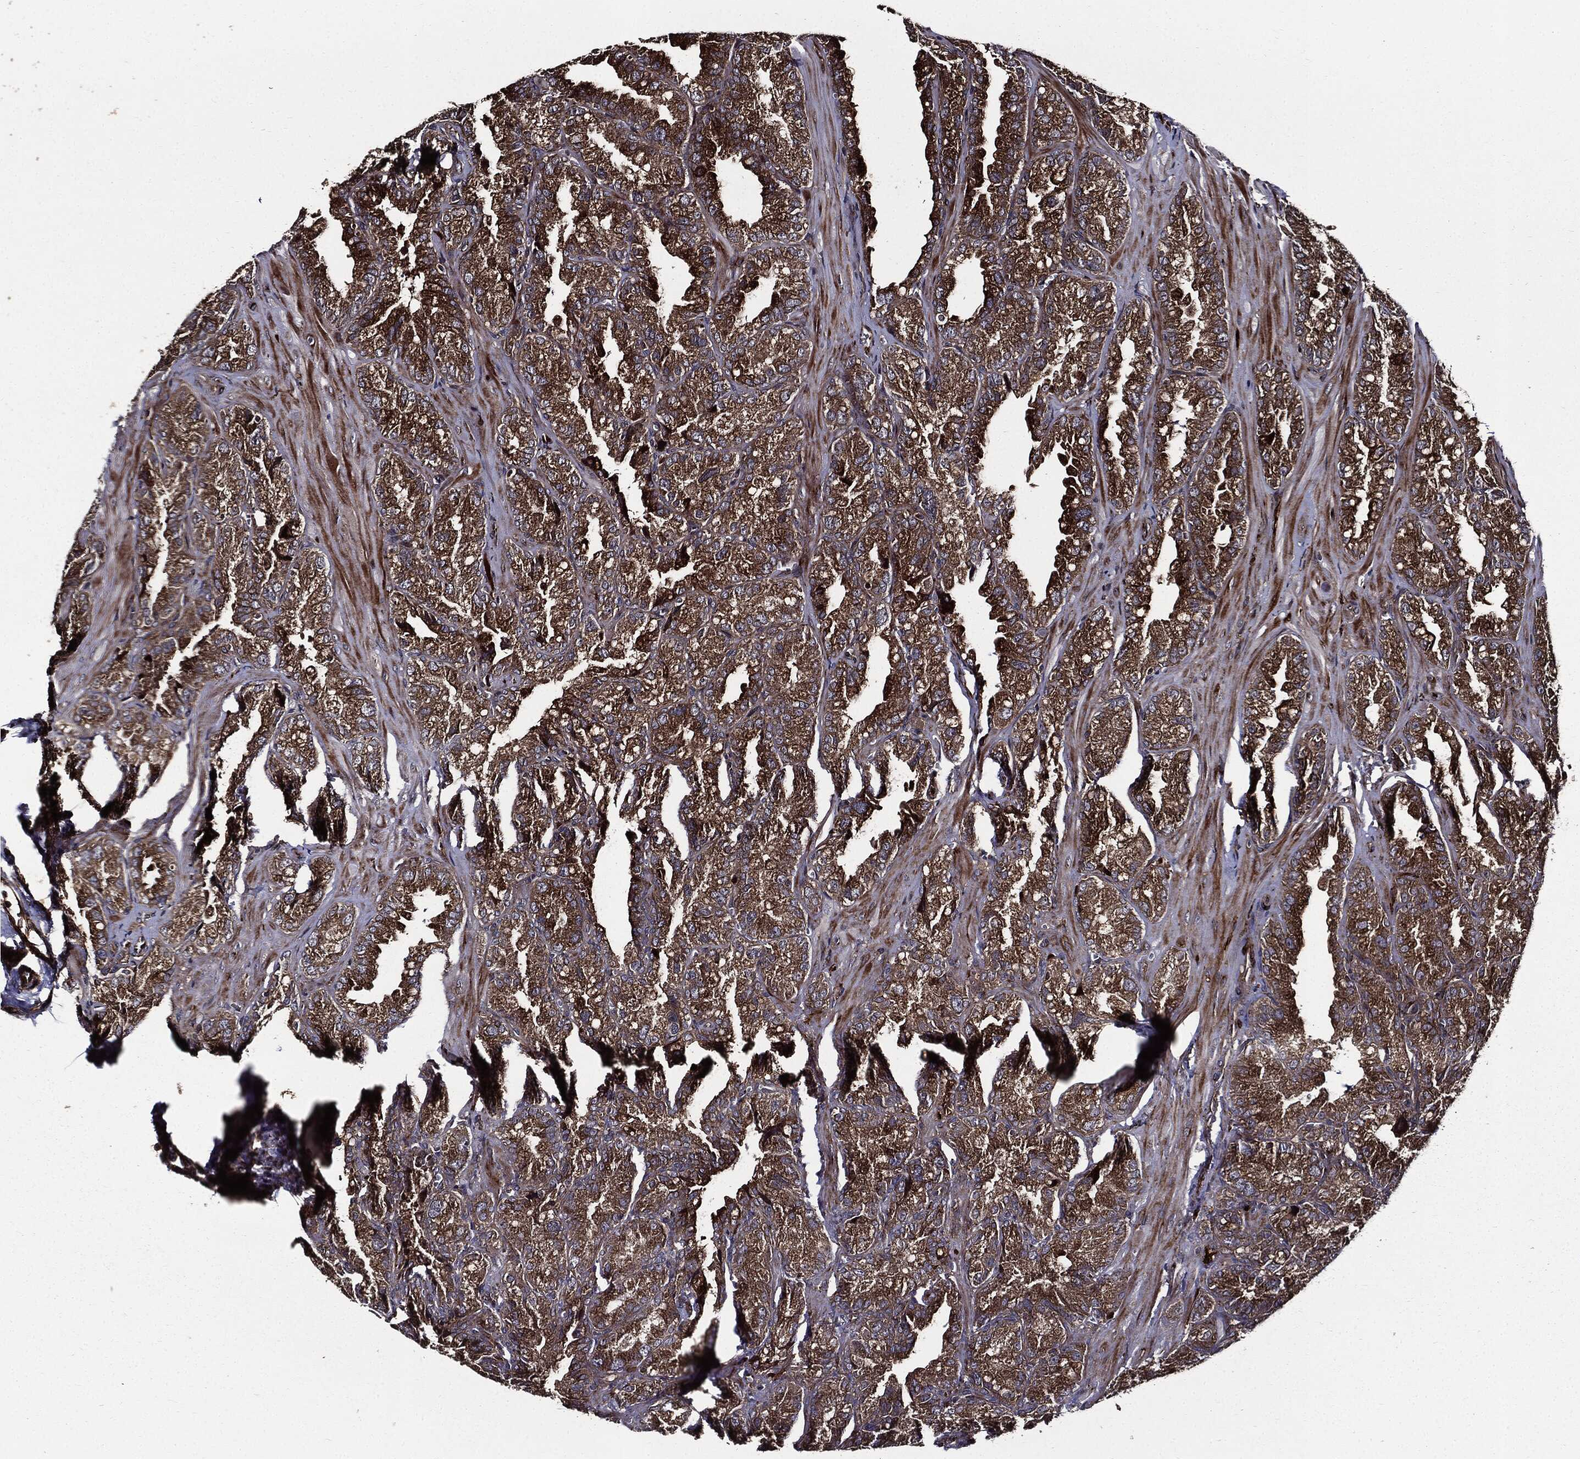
{"staining": {"intensity": "moderate", "quantity": ">75%", "location": "cytoplasmic/membranous"}, "tissue": "seminal vesicle", "cell_type": "Glandular cells", "image_type": "normal", "snomed": [{"axis": "morphology", "description": "Normal tissue, NOS"}, {"axis": "topography", "description": "Seminal veicle"}], "caption": "Seminal vesicle stained with IHC shows moderate cytoplasmic/membranous staining in about >75% of glandular cells. (DAB = brown stain, brightfield microscopy at high magnification).", "gene": "HTT", "patient": {"sex": "male", "age": 57}}